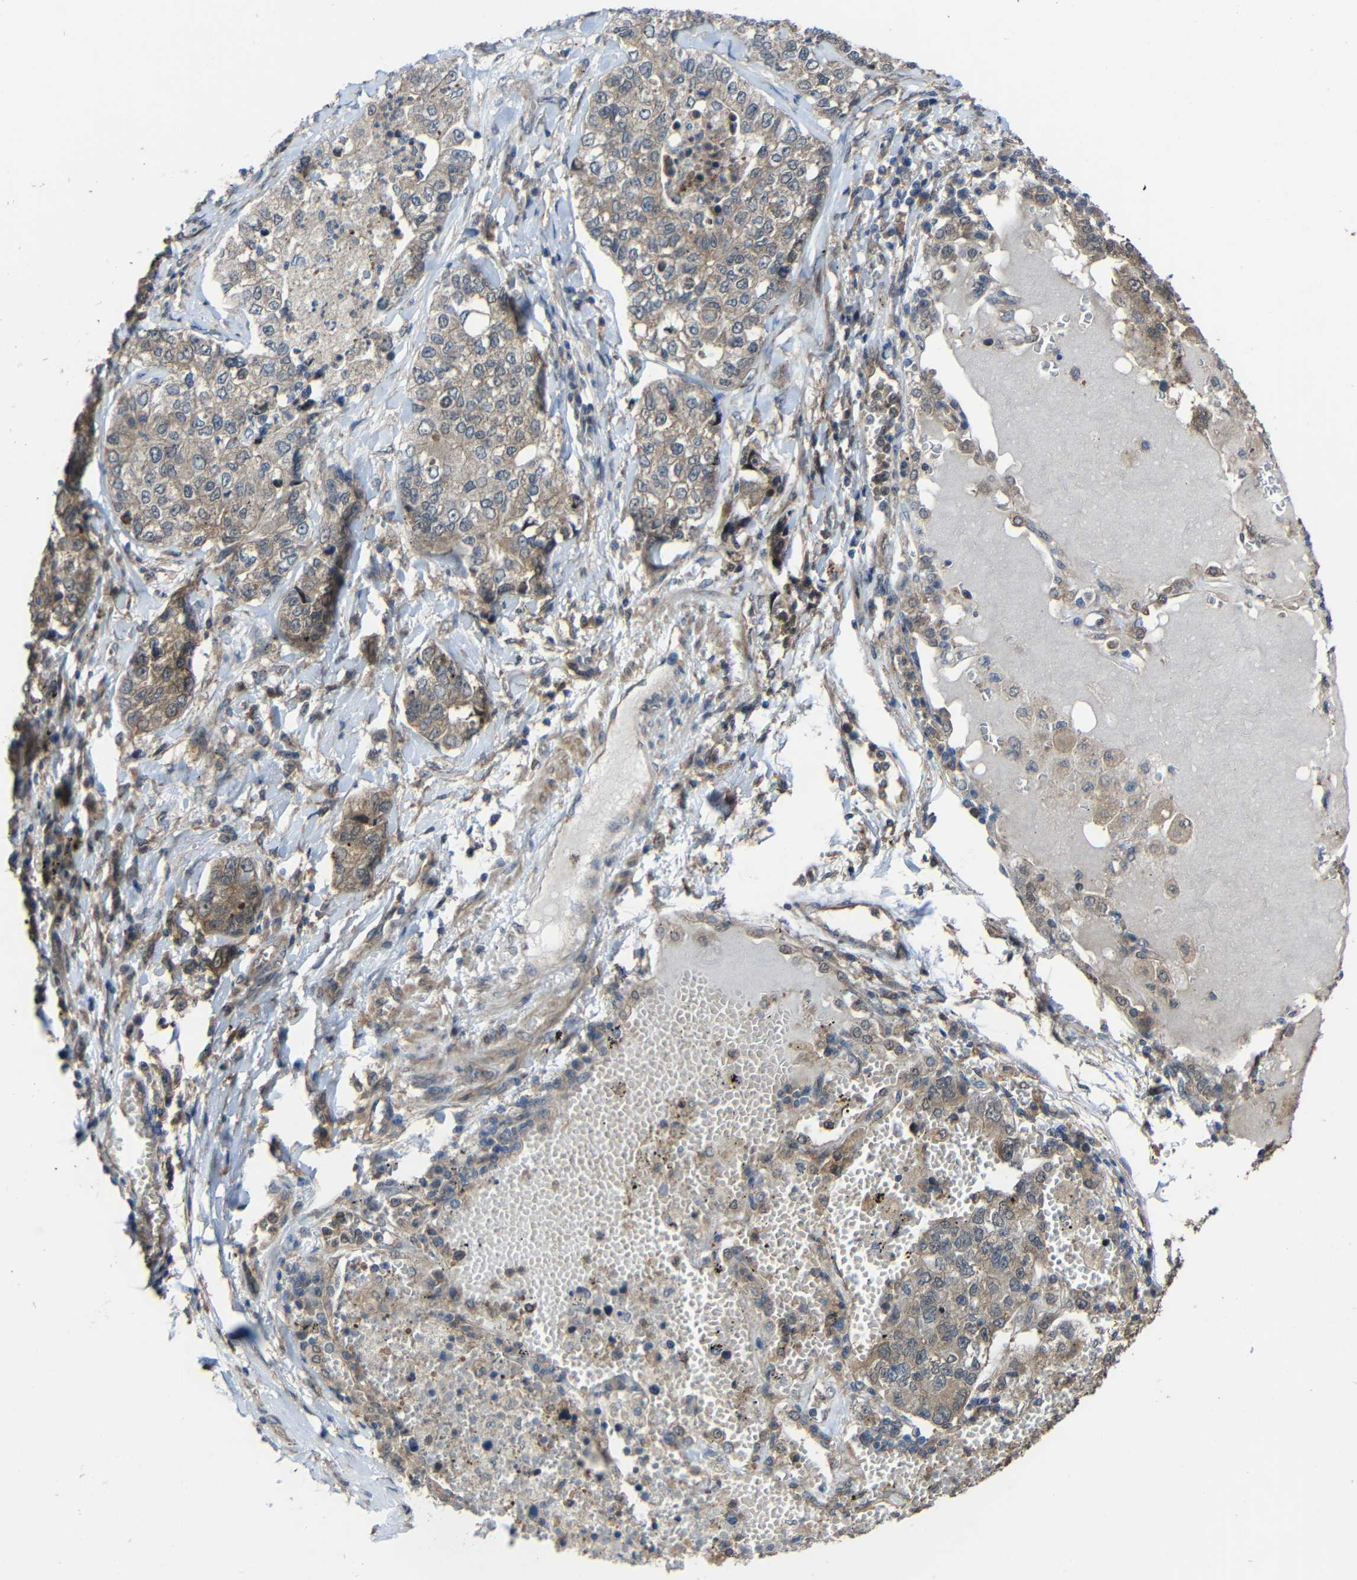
{"staining": {"intensity": "weak", "quantity": ">75%", "location": "cytoplasmic/membranous"}, "tissue": "lung cancer", "cell_type": "Tumor cells", "image_type": "cancer", "snomed": [{"axis": "morphology", "description": "Adenocarcinoma, NOS"}, {"axis": "topography", "description": "Lung"}], "caption": "Adenocarcinoma (lung) tissue reveals weak cytoplasmic/membranous expression in about >75% of tumor cells", "gene": "CHST9", "patient": {"sex": "male", "age": 49}}